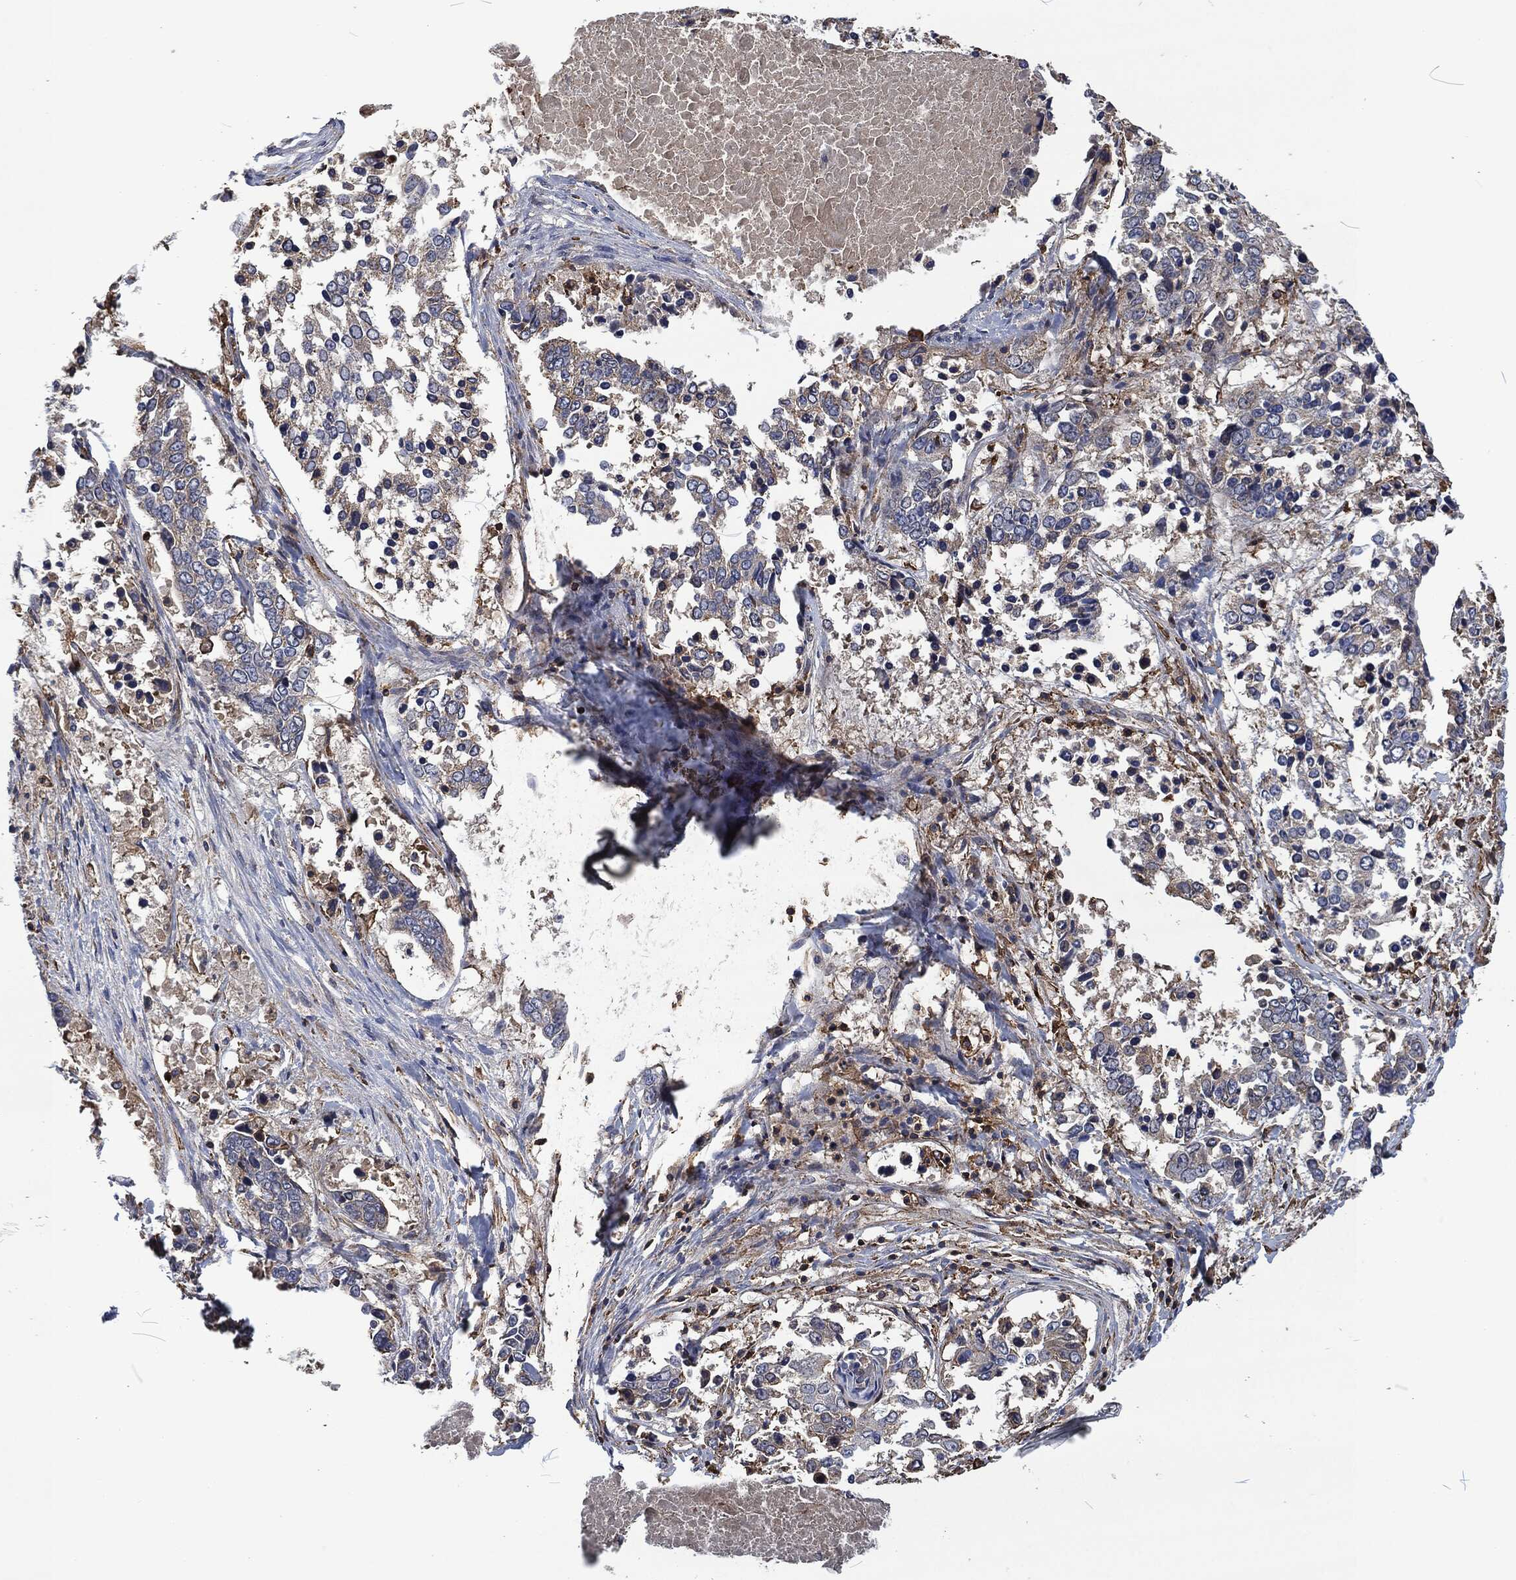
{"staining": {"intensity": "negative", "quantity": "none", "location": "none"}, "tissue": "lung cancer", "cell_type": "Tumor cells", "image_type": "cancer", "snomed": [{"axis": "morphology", "description": "Squamous cell carcinoma, NOS"}, {"axis": "topography", "description": "Lung"}], "caption": "This is a micrograph of IHC staining of squamous cell carcinoma (lung), which shows no expression in tumor cells.", "gene": "LGALS9", "patient": {"sex": "male", "age": 82}}